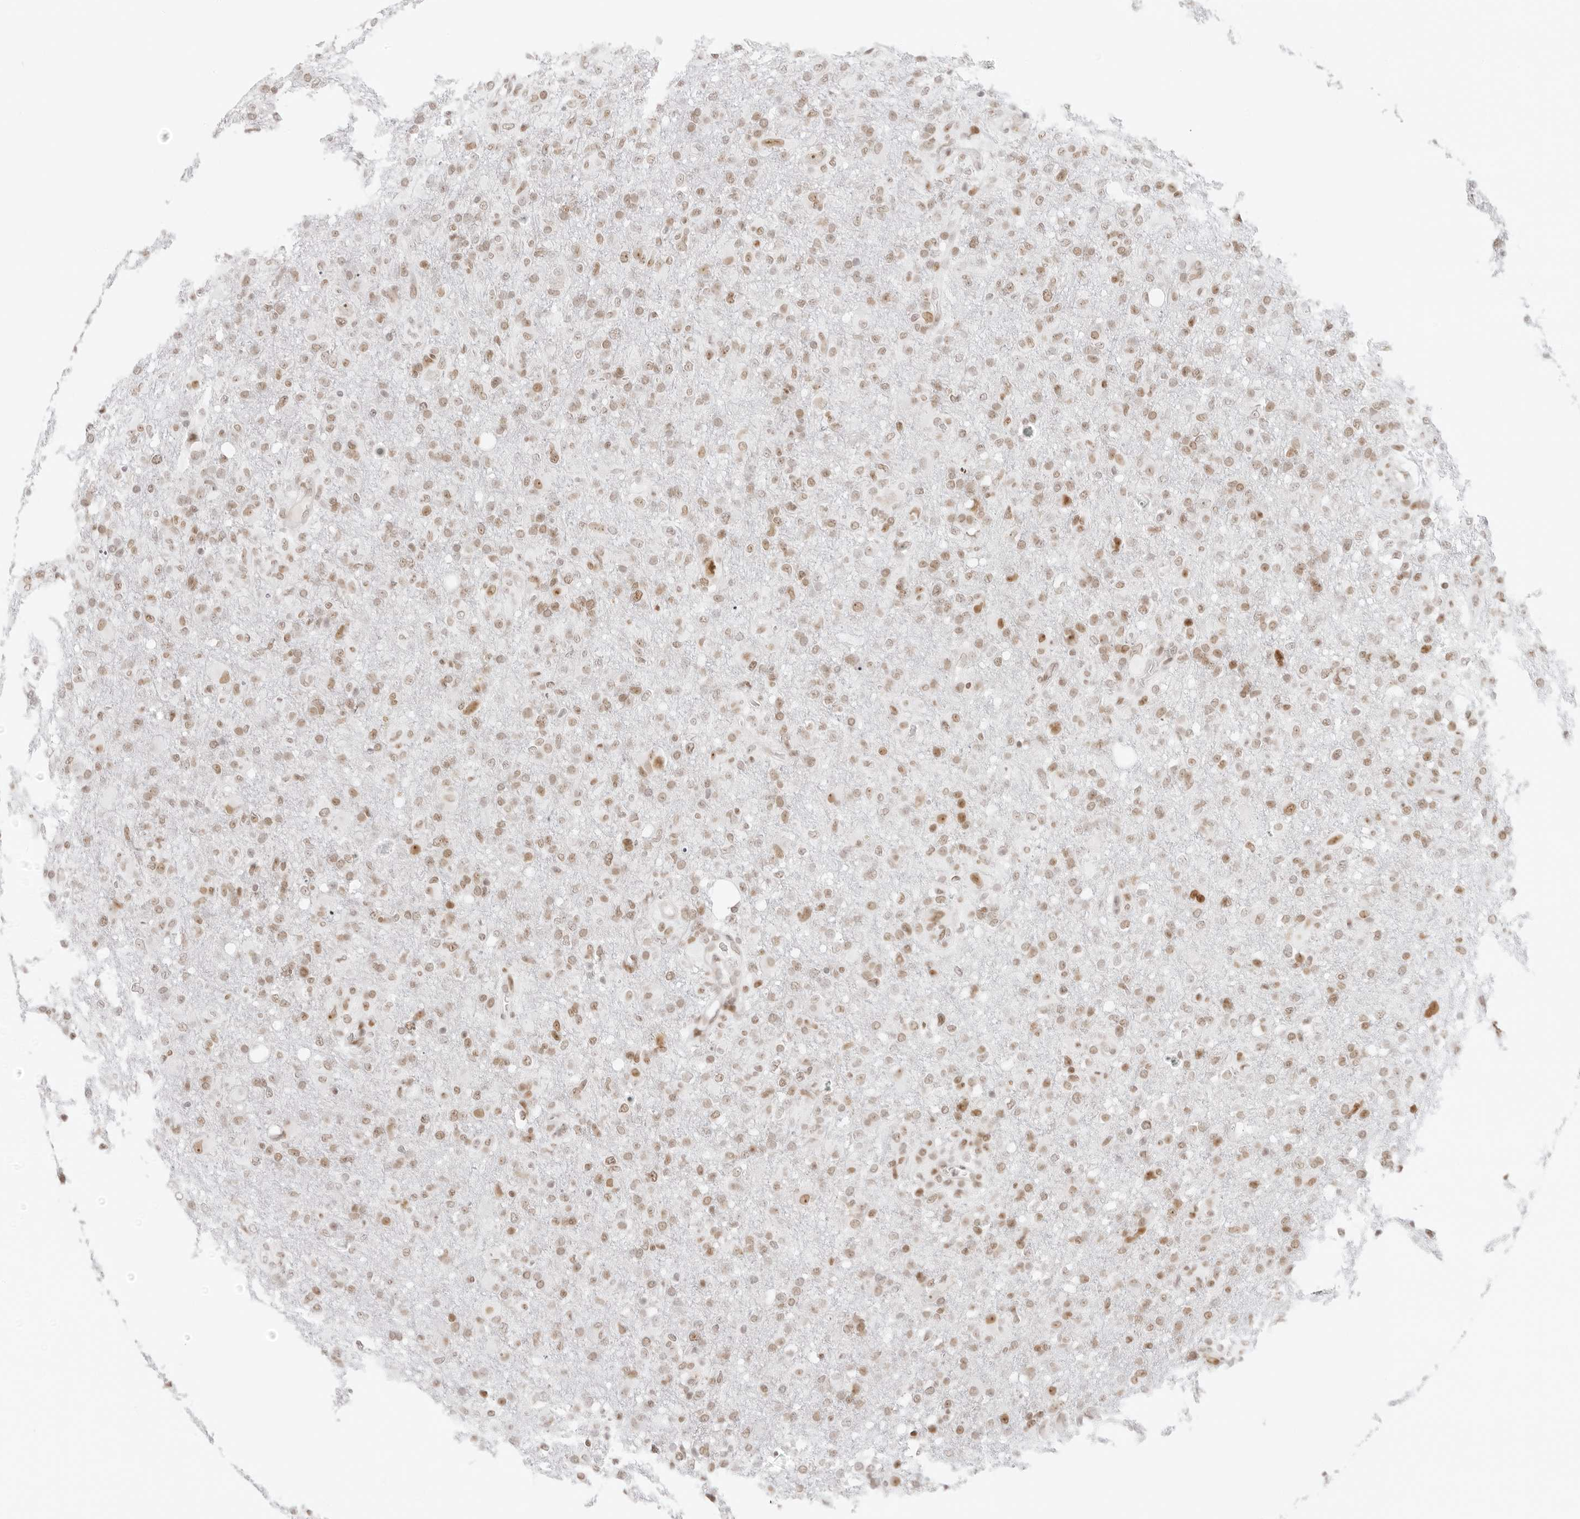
{"staining": {"intensity": "moderate", "quantity": ">75%", "location": "nuclear"}, "tissue": "glioma", "cell_type": "Tumor cells", "image_type": "cancer", "snomed": [{"axis": "morphology", "description": "Glioma, malignant, High grade"}, {"axis": "topography", "description": "Brain"}], "caption": "IHC (DAB (3,3'-diaminobenzidine)) staining of human malignant high-grade glioma displays moderate nuclear protein staining in about >75% of tumor cells. (Stains: DAB in brown, nuclei in blue, Microscopy: brightfield microscopy at high magnification).", "gene": "RCC1", "patient": {"sex": "female", "age": 57}}